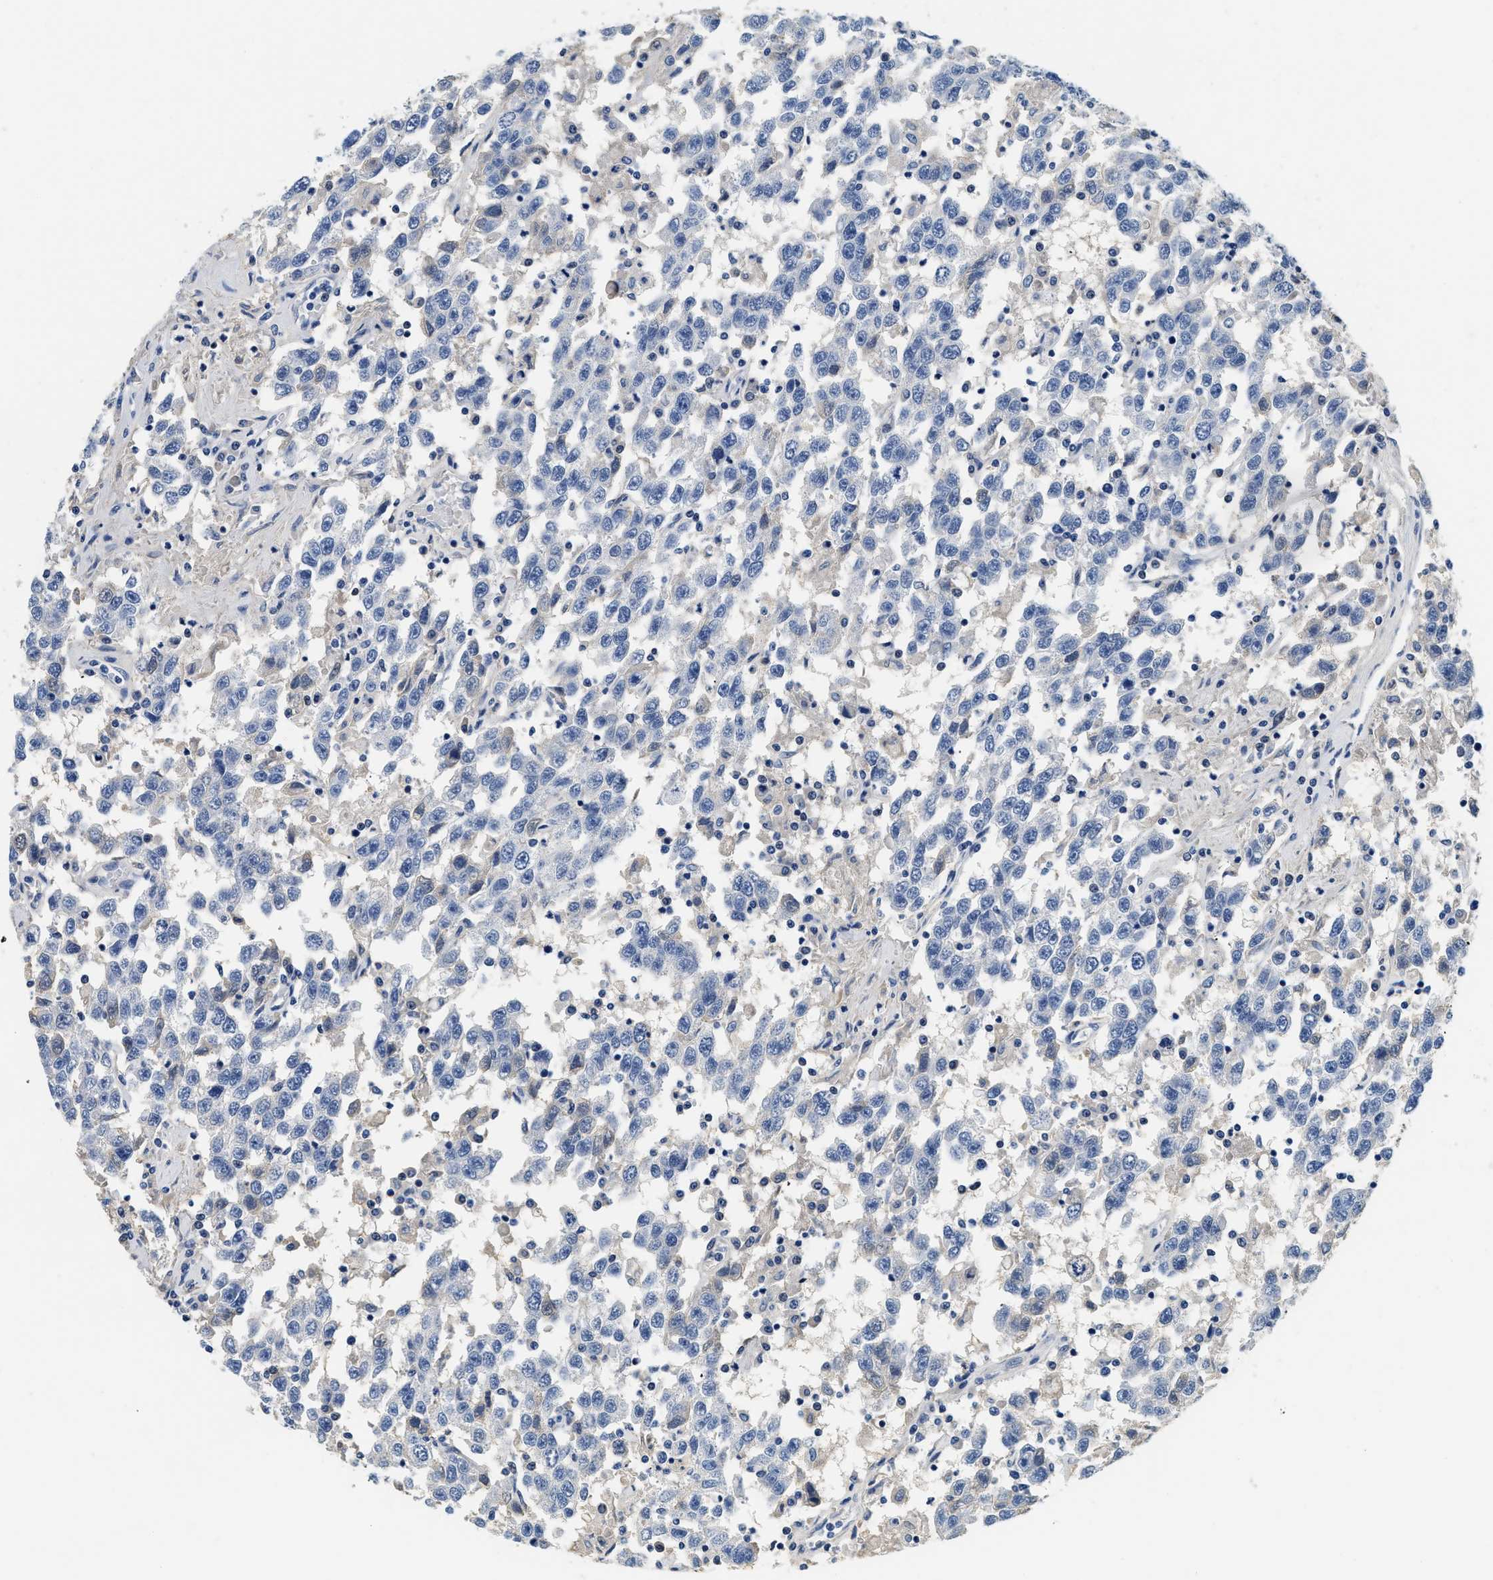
{"staining": {"intensity": "negative", "quantity": "none", "location": "none"}, "tissue": "testis cancer", "cell_type": "Tumor cells", "image_type": "cancer", "snomed": [{"axis": "morphology", "description": "Seminoma, NOS"}, {"axis": "topography", "description": "Testis"}], "caption": "This is a image of IHC staining of testis seminoma, which shows no positivity in tumor cells.", "gene": "PCK2", "patient": {"sex": "male", "age": 41}}